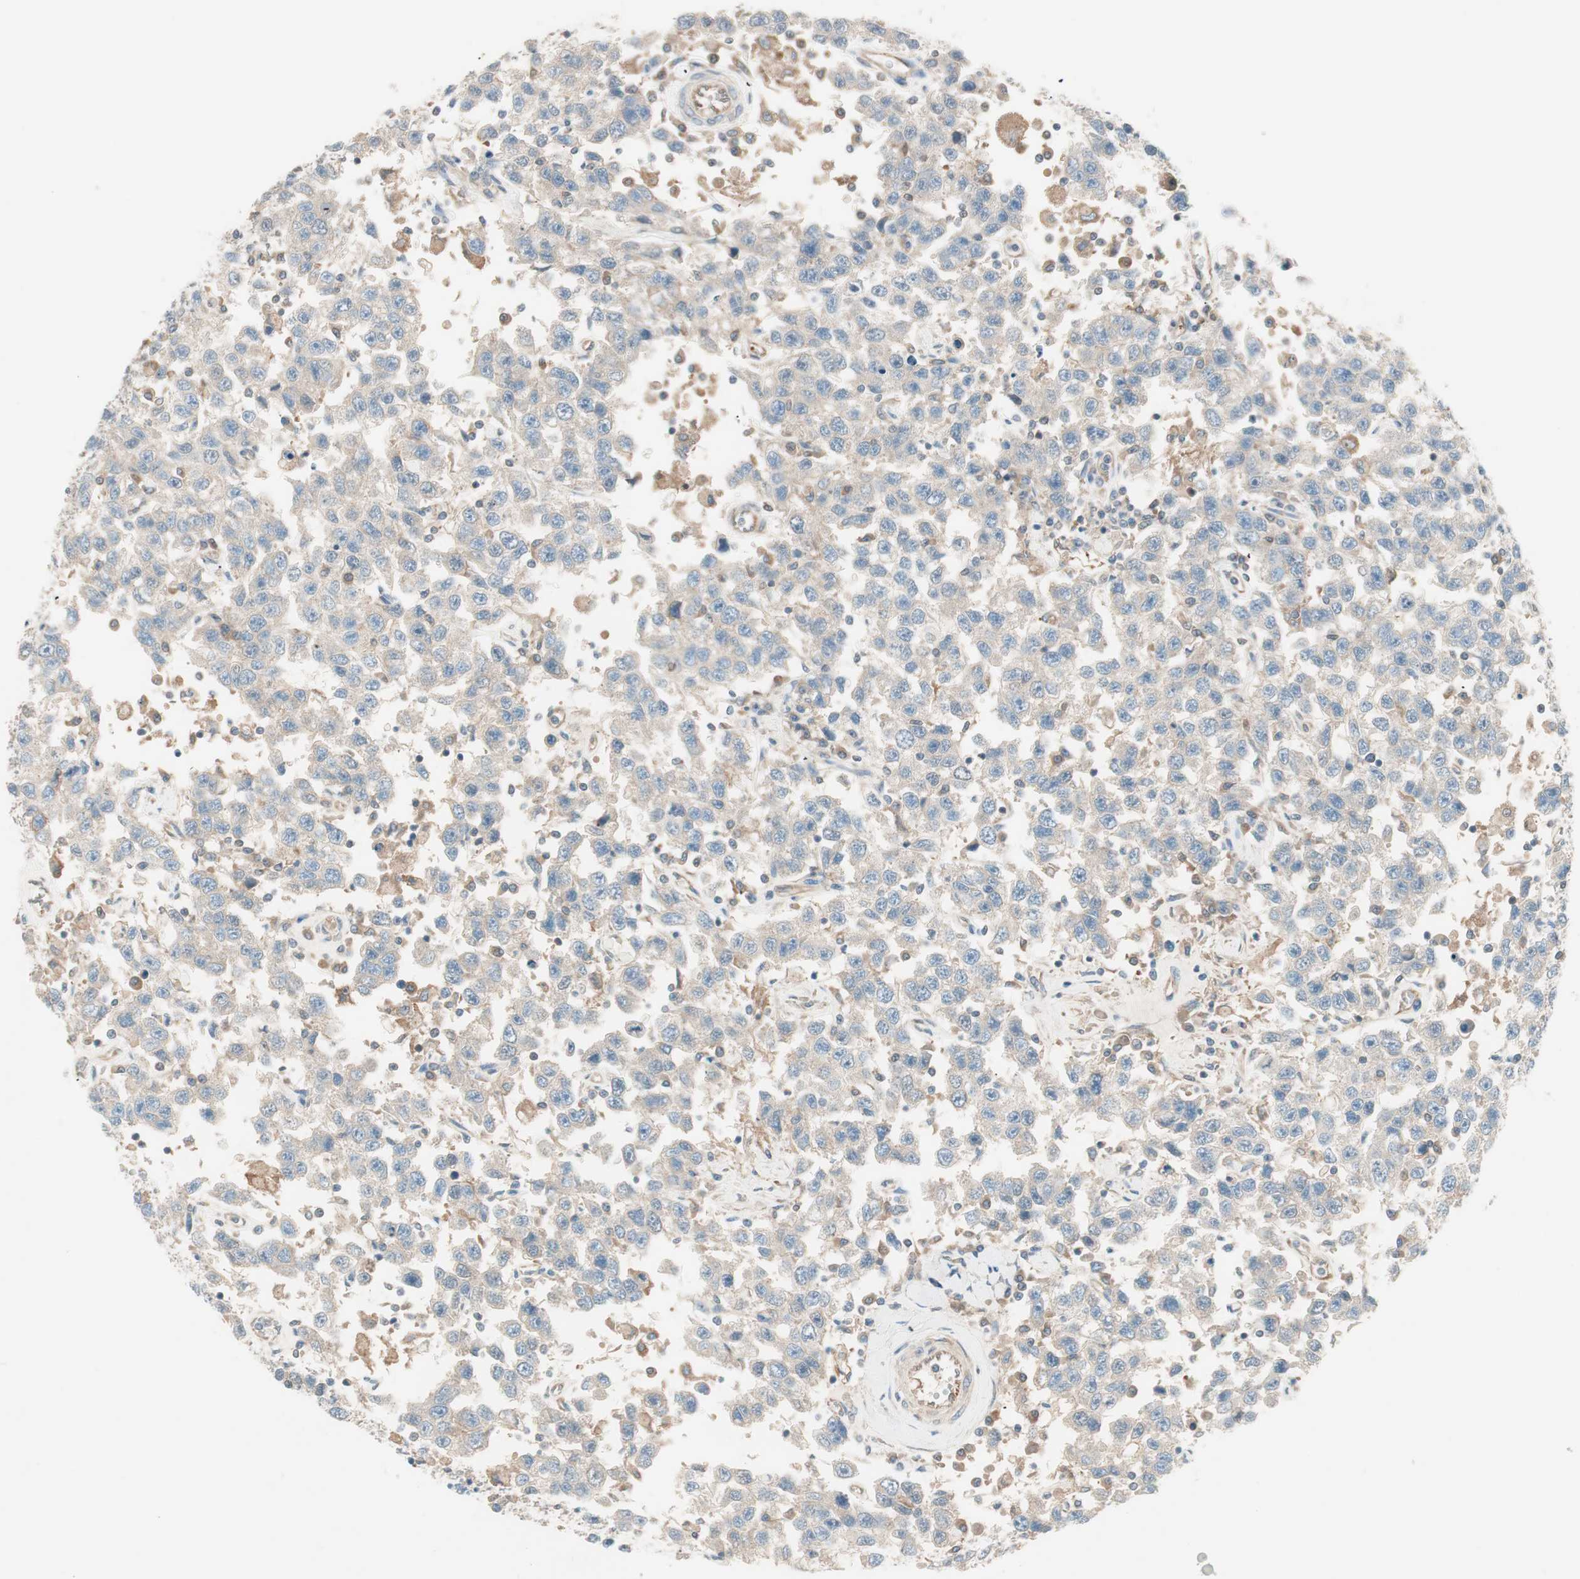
{"staining": {"intensity": "weak", "quantity": ">75%", "location": "cytoplasmic/membranous"}, "tissue": "testis cancer", "cell_type": "Tumor cells", "image_type": "cancer", "snomed": [{"axis": "morphology", "description": "Seminoma, NOS"}, {"axis": "topography", "description": "Testis"}], "caption": "Human testis cancer stained with a protein marker exhibits weak staining in tumor cells.", "gene": "GALT", "patient": {"sex": "male", "age": 41}}